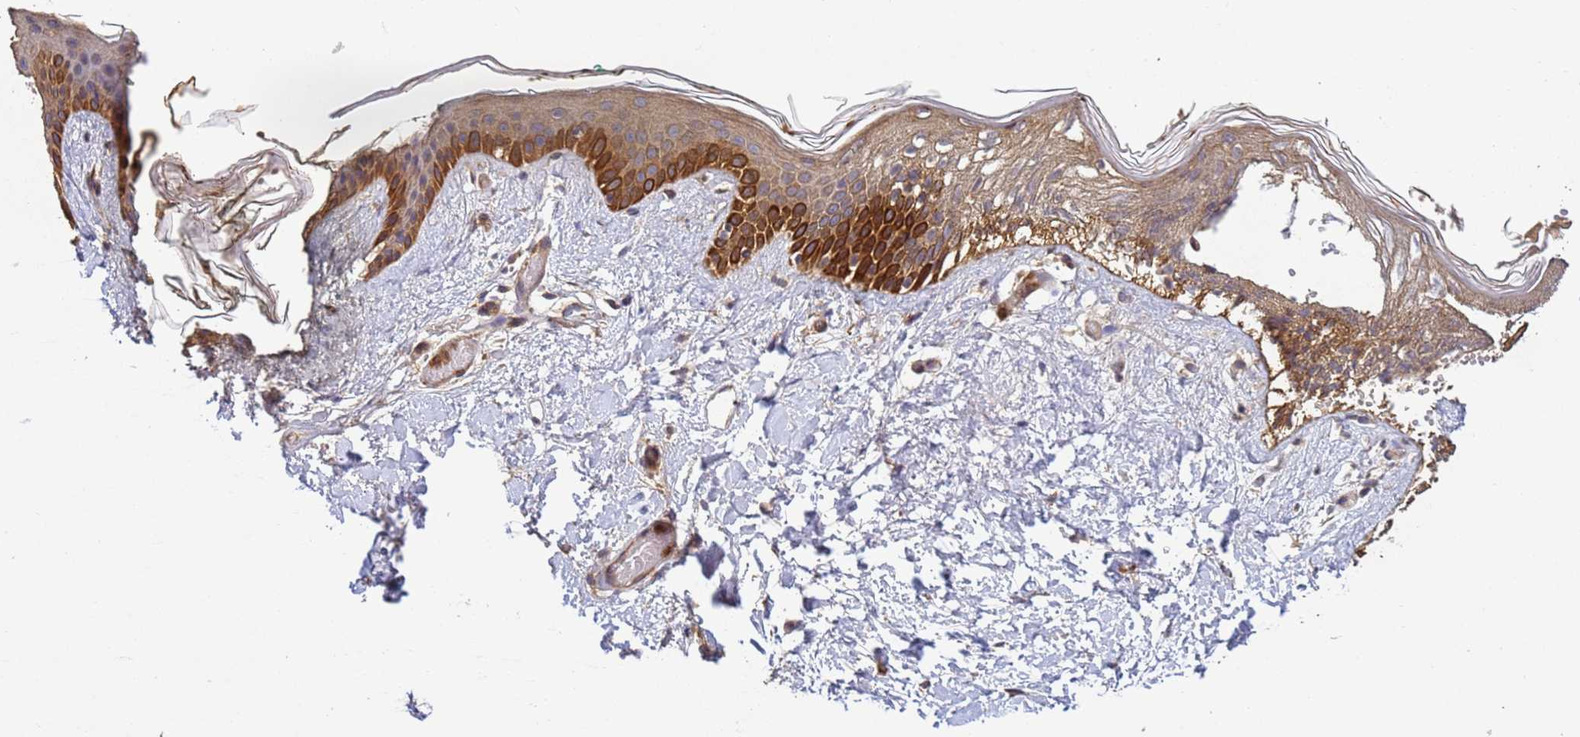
{"staining": {"intensity": "moderate", "quantity": ">75%", "location": "cytoplasmic/membranous"}, "tissue": "skin", "cell_type": "Fibroblasts", "image_type": "normal", "snomed": [{"axis": "morphology", "description": "Normal tissue, NOS"}, {"axis": "topography", "description": "Skin"}], "caption": "IHC micrograph of benign human skin stained for a protein (brown), which exhibits medium levels of moderate cytoplasmic/membranous staining in about >75% of fibroblasts.", "gene": "C8orf34", "patient": {"sex": "female", "age": 34}}